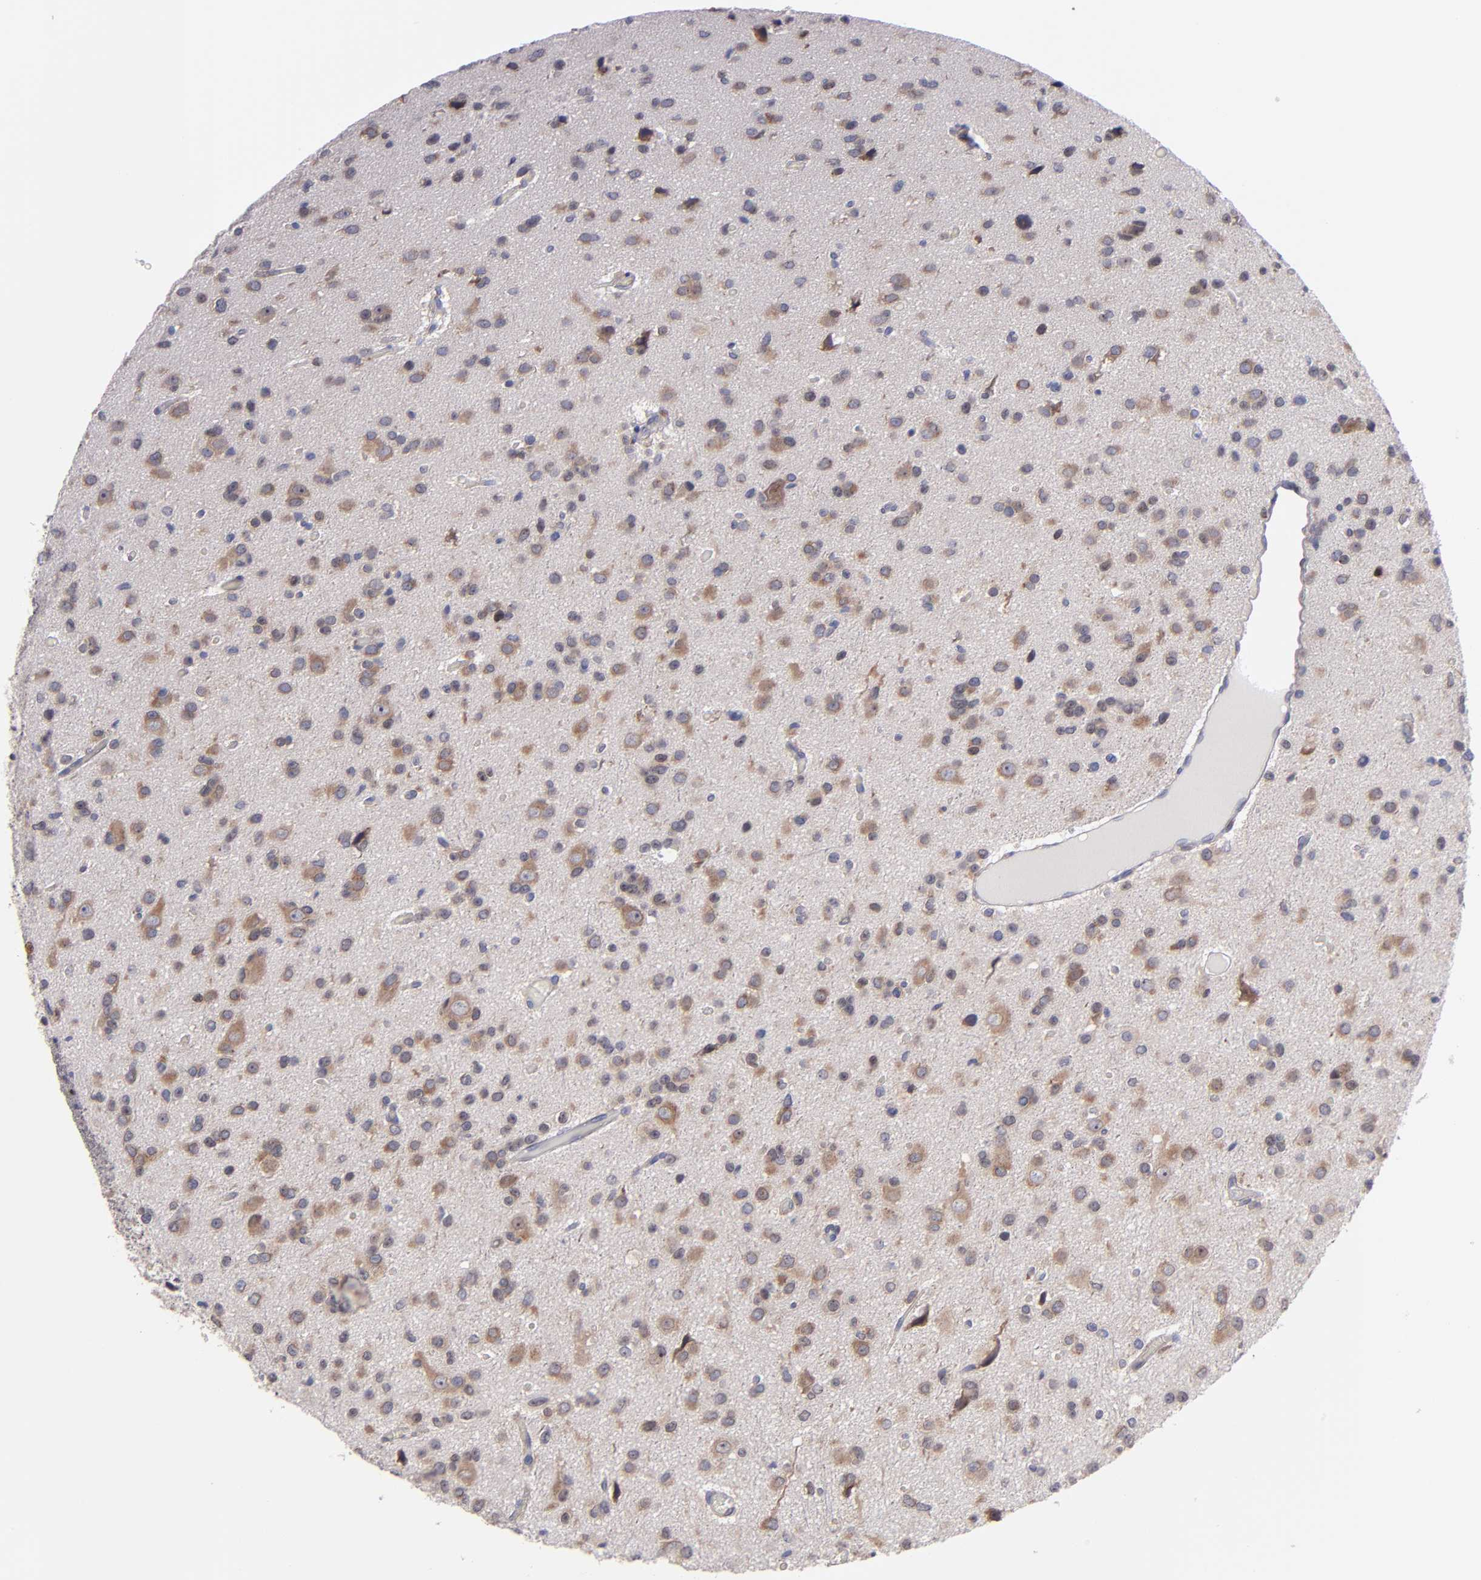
{"staining": {"intensity": "weak", "quantity": ">75%", "location": "cytoplasmic/membranous"}, "tissue": "glioma", "cell_type": "Tumor cells", "image_type": "cancer", "snomed": [{"axis": "morphology", "description": "Glioma, malignant, Low grade"}, {"axis": "topography", "description": "Brain"}], "caption": "An immunohistochemistry (IHC) image of tumor tissue is shown. Protein staining in brown highlights weak cytoplasmic/membranous positivity in low-grade glioma (malignant) within tumor cells. The protein of interest is shown in brown color, while the nuclei are stained blue.", "gene": "EIF3L", "patient": {"sex": "male", "age": 42}}